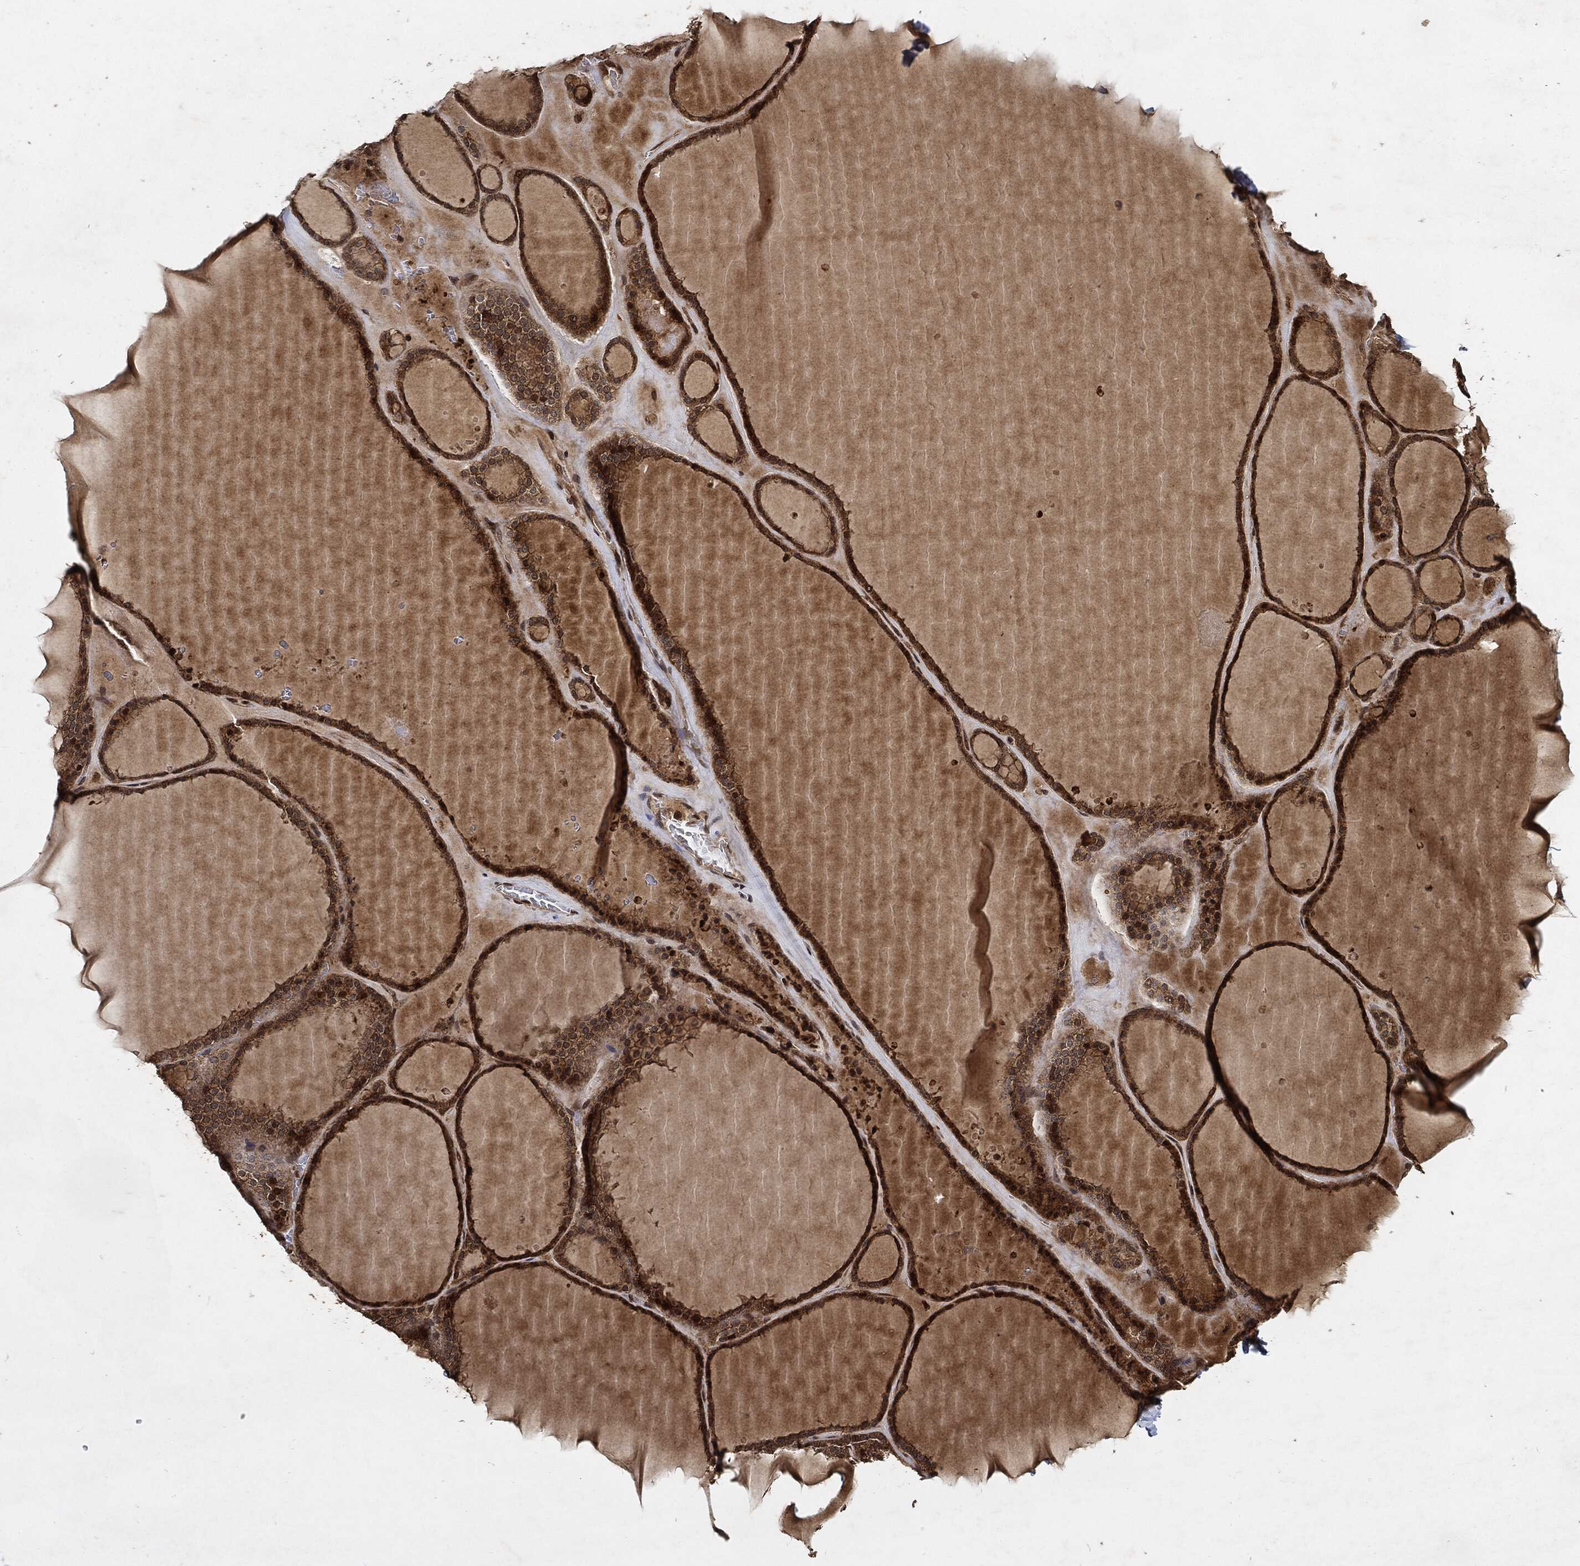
{"staining": {"intensity": "strong", "quantity": ">75%", "location": "cytoplasmic/membranous"}, "tissue": "thyroid gland", "cell_type": "Glandular cells", "image_type": "normal", "snomed": [{"axis": "morphology", "description": "Normal tissue, NOS"}, {"axis": "topography", "description": "Thyroid gland"}], "caption": "High-power microscopy captured an IHC photomicrograph of unremarkable thyroid gland, revealing strong cytoplasmic/membranous positivity in approximately >75% of glandular cells.", "gene": "ZNF226", "patient": {"sex": "male", "age": 63}}